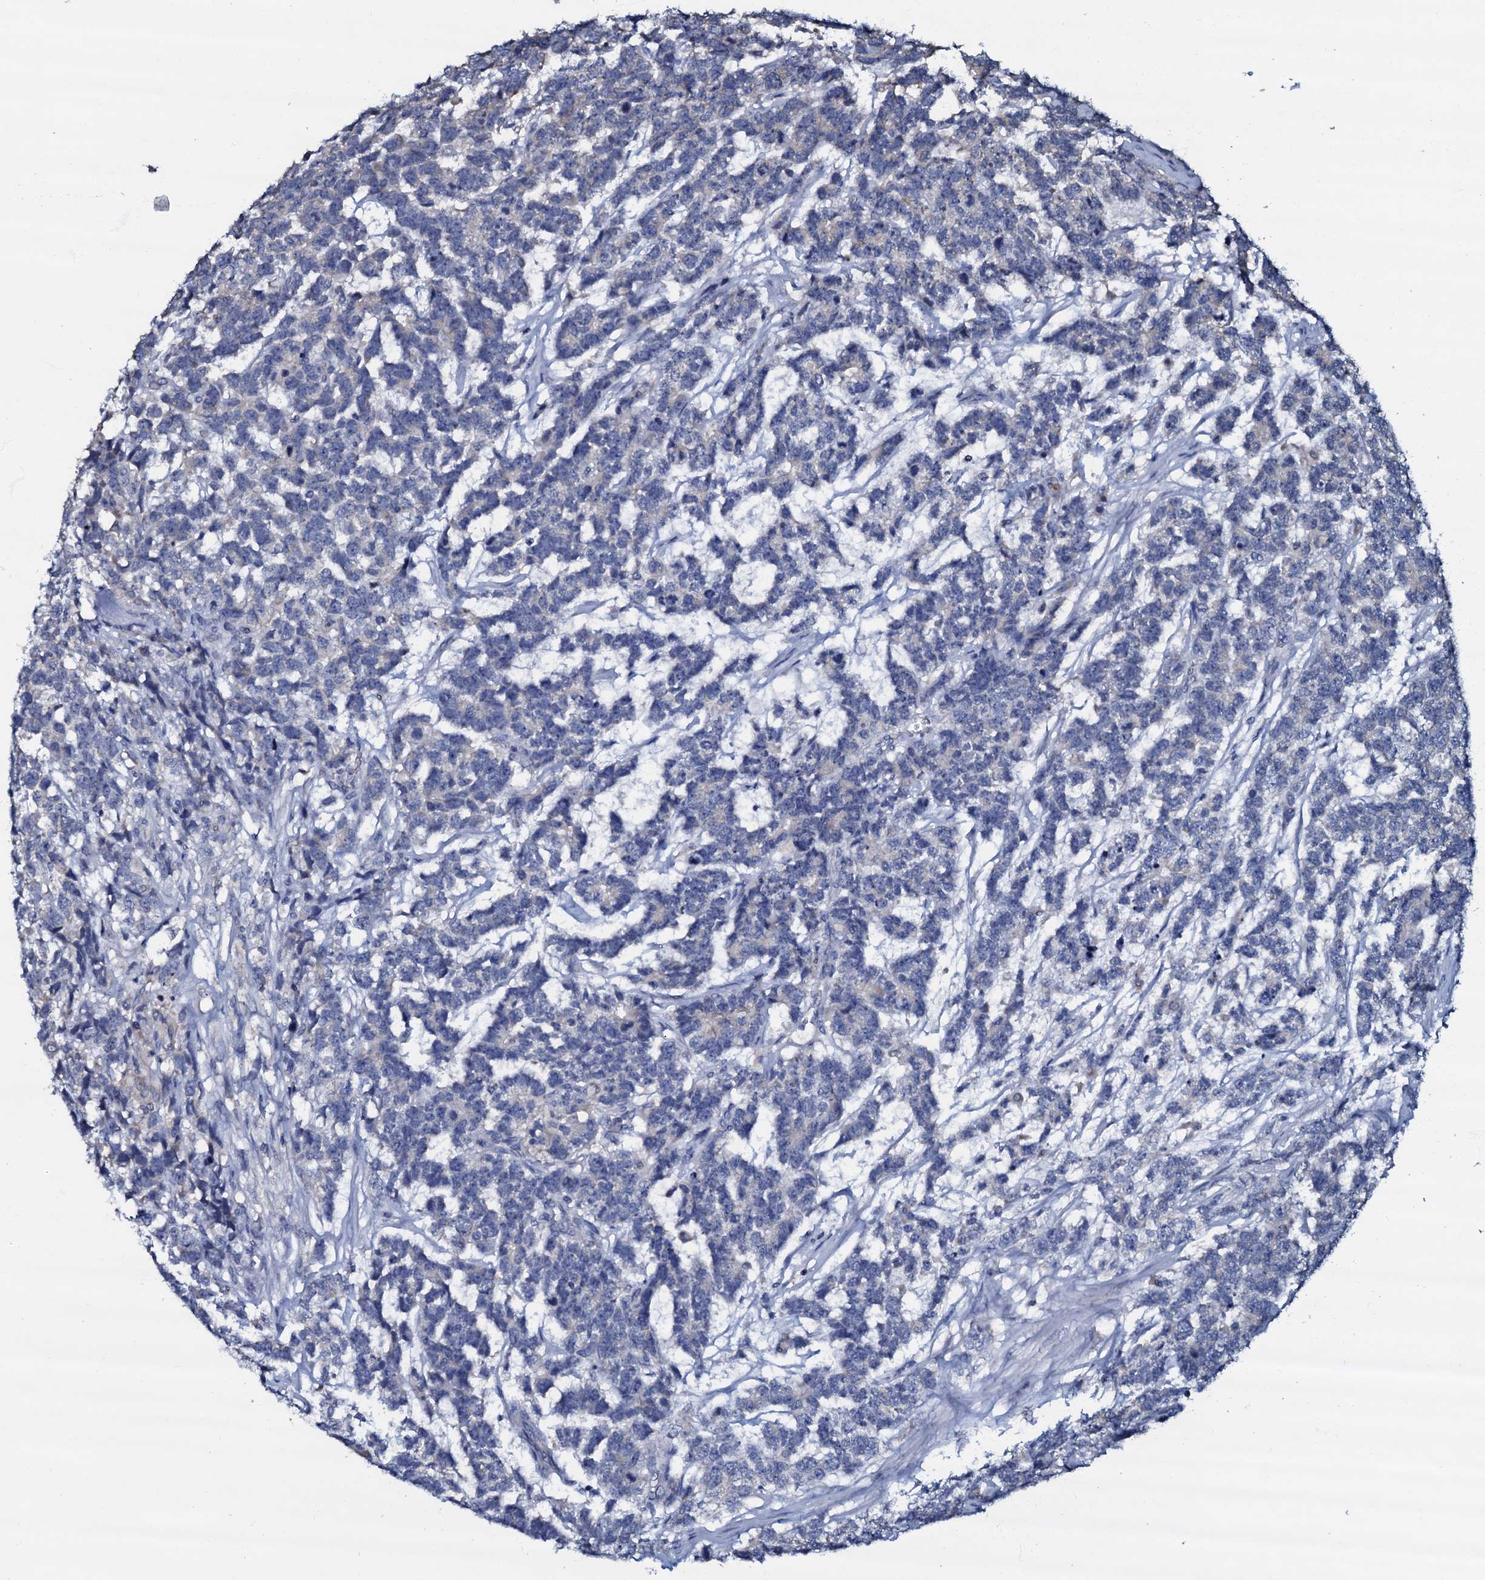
{"staining": {"intensity": "negative", "quantity": "none", "location": "none"}, "tissue": "testis cancer", "cell_type": "Tumor cells", "image_type": "cancer", "snomed": [{"axis": "morphology", "description": "Carcinoma, Embryonal, NOS"}, {"axis": "topography", "description": "Testis"}], "caption": "High power microscopy micrograph of an immunohistochemistry (IHC) image of testis embryonal carcinoma, revealing no significant staining in tumor cells. Nuclei are stained in blue.", "gene": "CPNE2", "patient": {"sex": "male", "age": 26}}